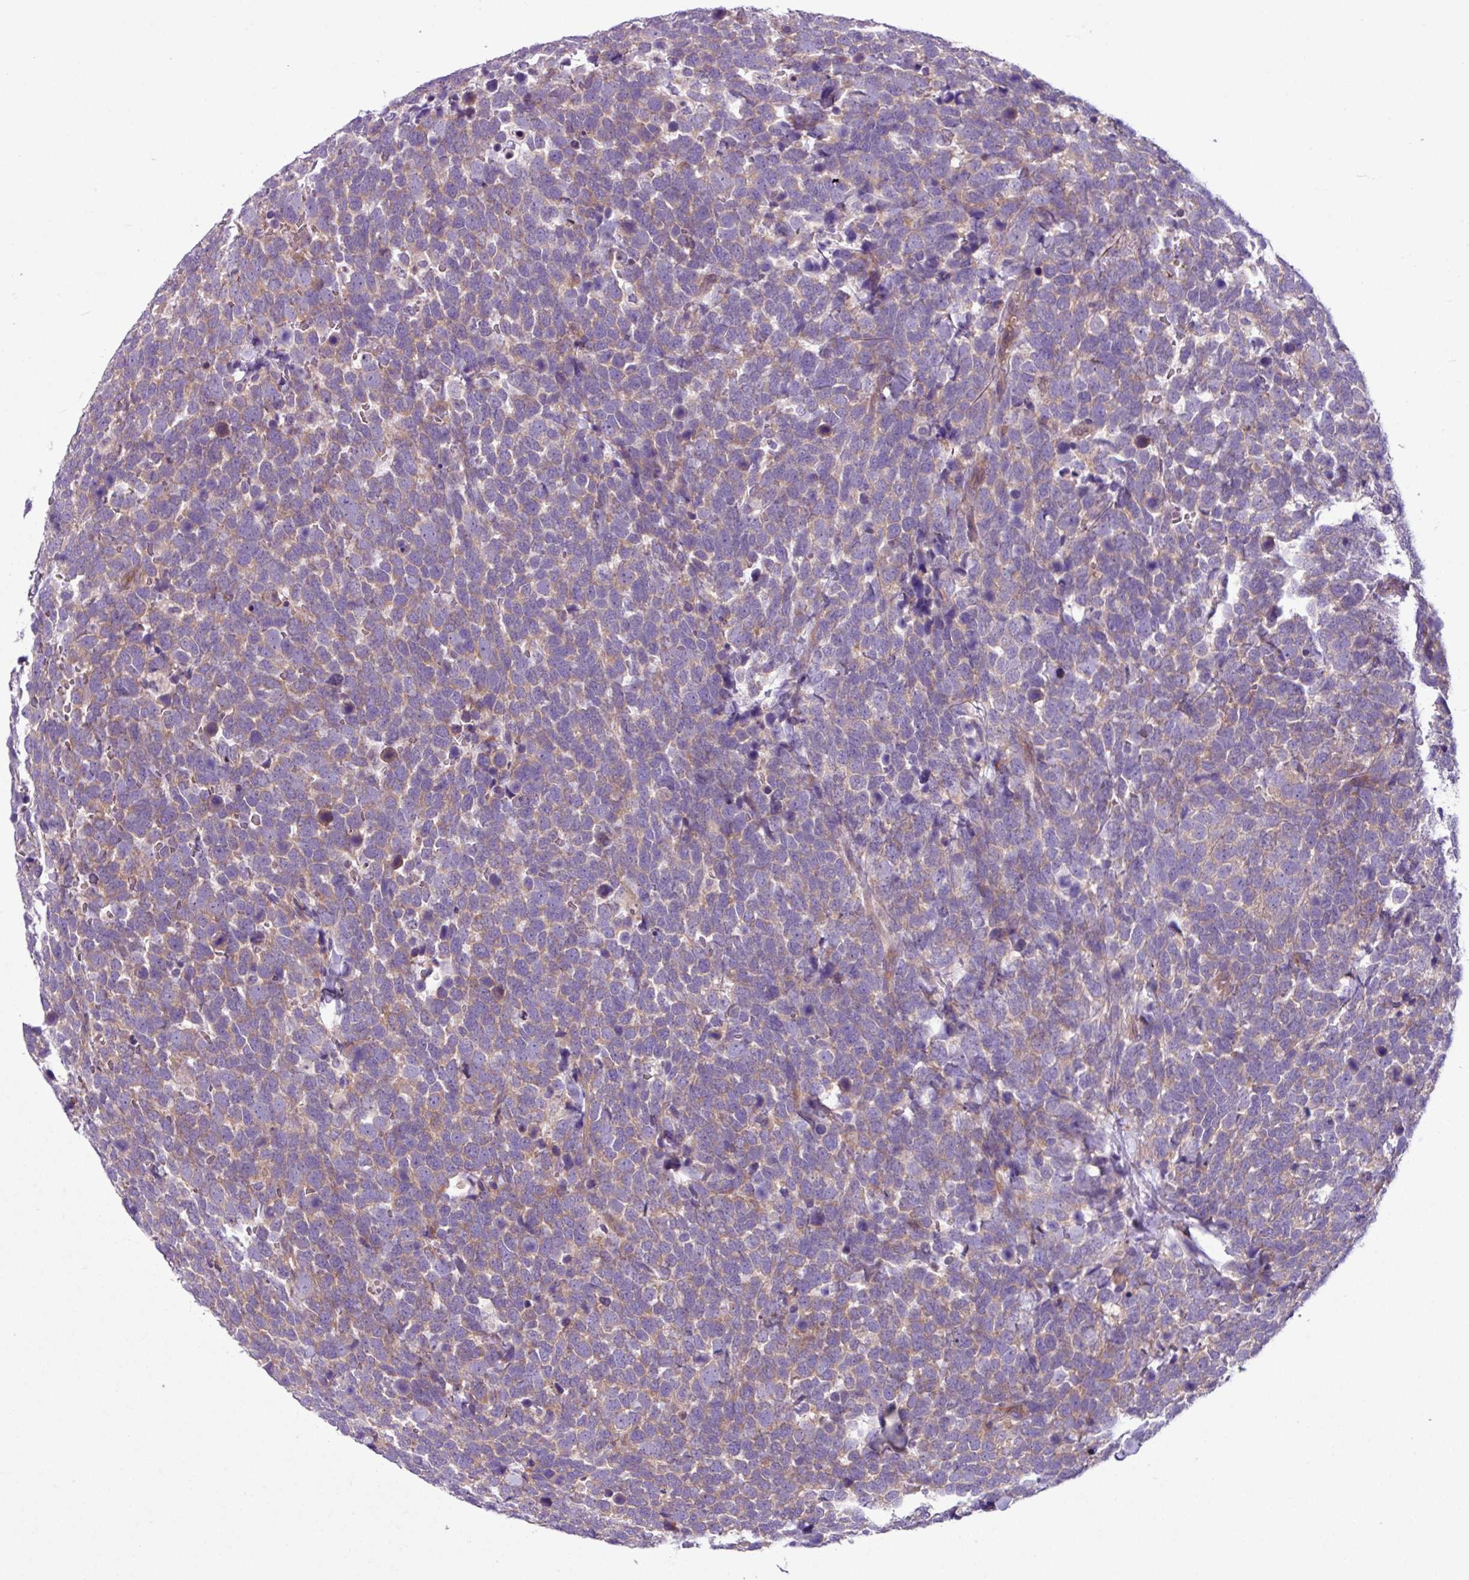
{"staining": {"intensity": "moderate", "quantity": ">75%", "location": "cytoplasmic/membranous"}, "tissue": "urothelial cancer", "cell_type": "Tumor cells", "image_type": "cancer", "snomed": [{"axis": "morphology", "description": "Urothelial carcinoma, High grade"}, {"axis": "topography", "description": "Urinary bladder"}], "caption": "Immunohistochemistry (IHC) histopathology image of human high-grade urothelial carcinoma stained for a protein (brown), which displays medium levels of moderate cytoplasmic/membranous staining in about >75% of tumor cells.", "gene": "MROH2A", "patient": {"sex": "female", "age": 82}}